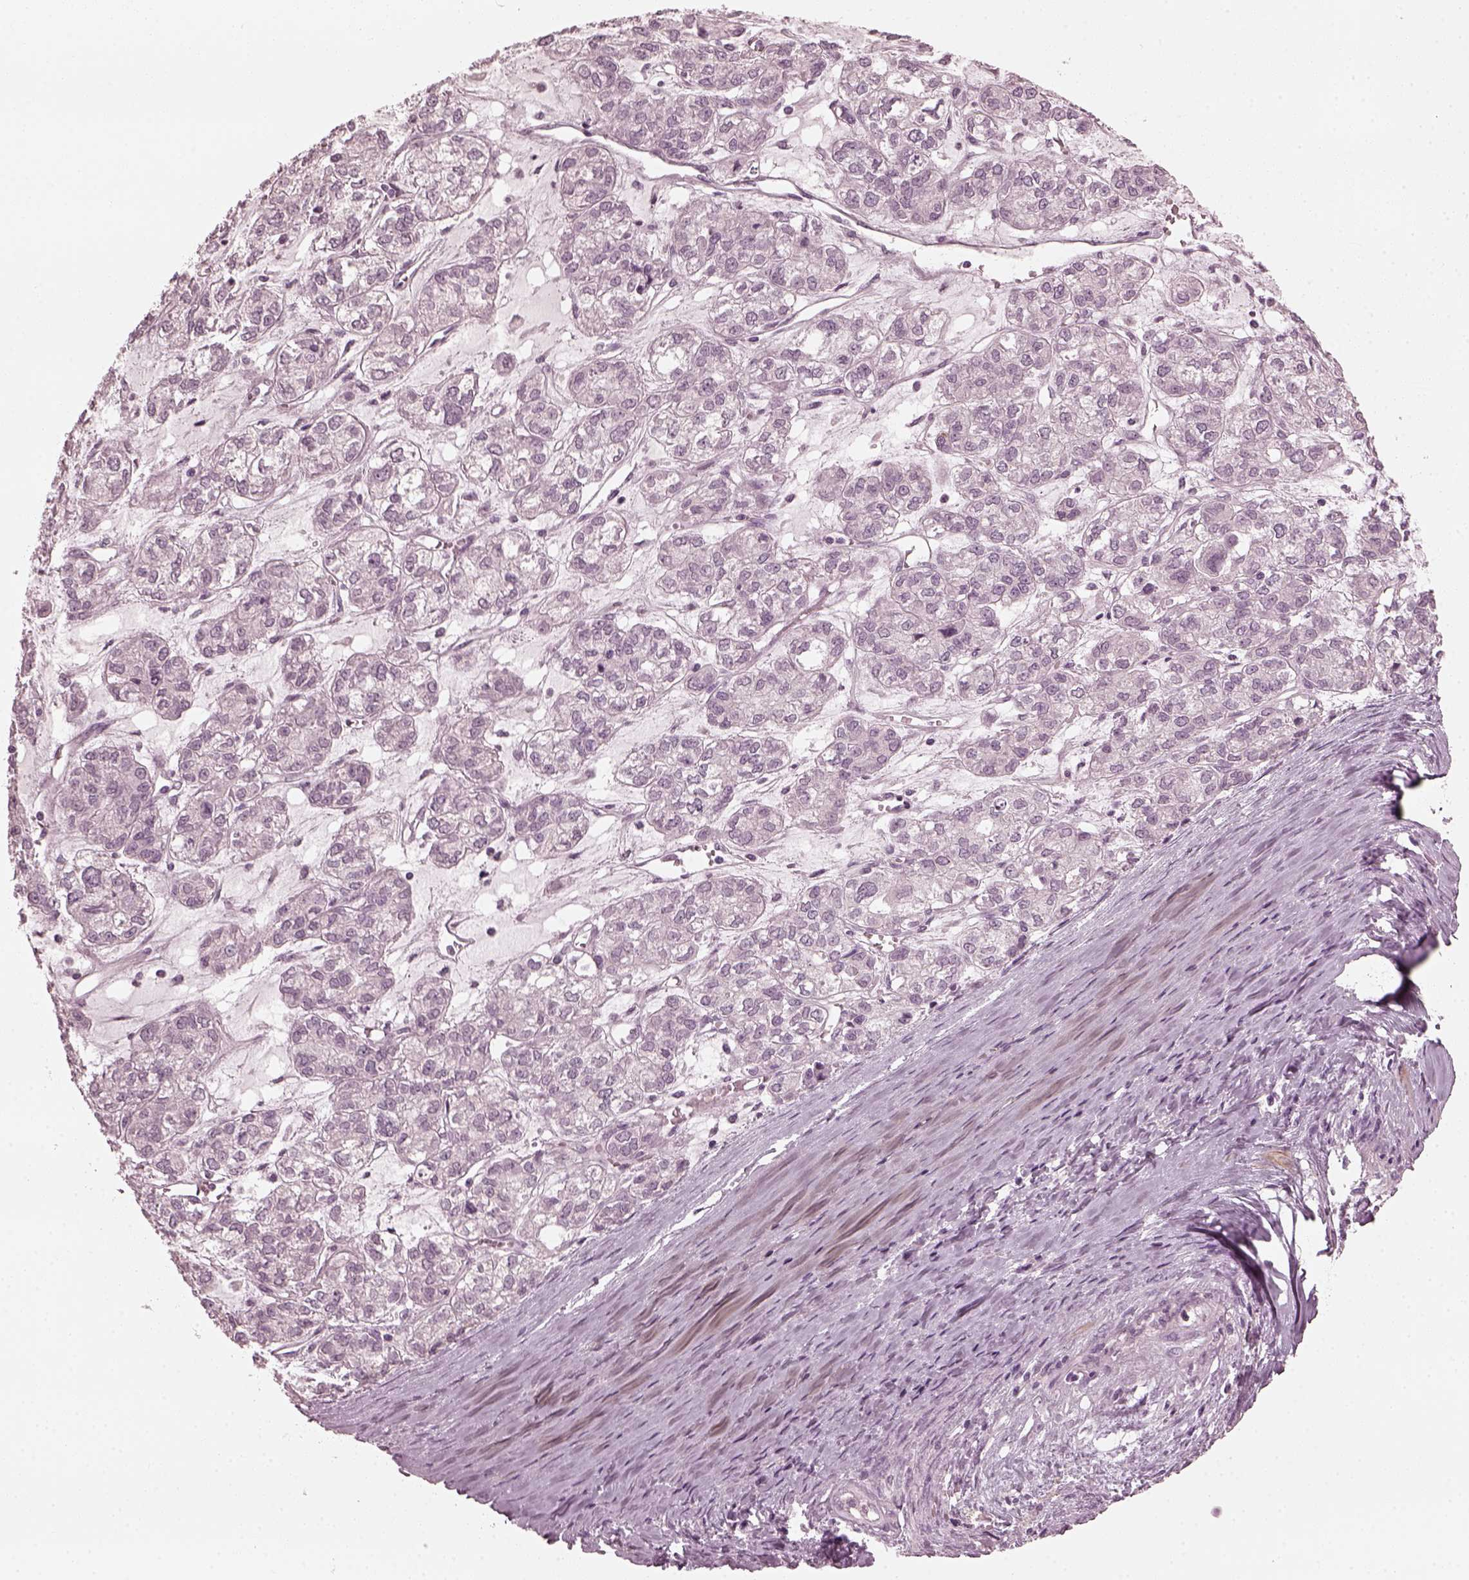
{"staining": {"intensity": "negative", "quantity": "none", "location": "none"}, "tissue": "ovarian cancer", "cell_type": "Tumor cells", "image_type": "cancer", "snomed": [{"axis": "morphology", "description": "Carcinoma, endometroid"}, {"axis": "topography", "description": "Ovary"}], "caption": "High magnification brightfield microscopy of ovarian cancer (endometroid carcinoma) stained with DAB (brown) and counterstained with hematoxylin (blue): tumor cells show no significant staining. The staining is performed using DAB (3,3'-diaminobenzidine) brown chromogen with nuclei counter-stained in using hematoxylin.", "gene": "CCDC170", "patient": {"sex": "female", "age": 64}}